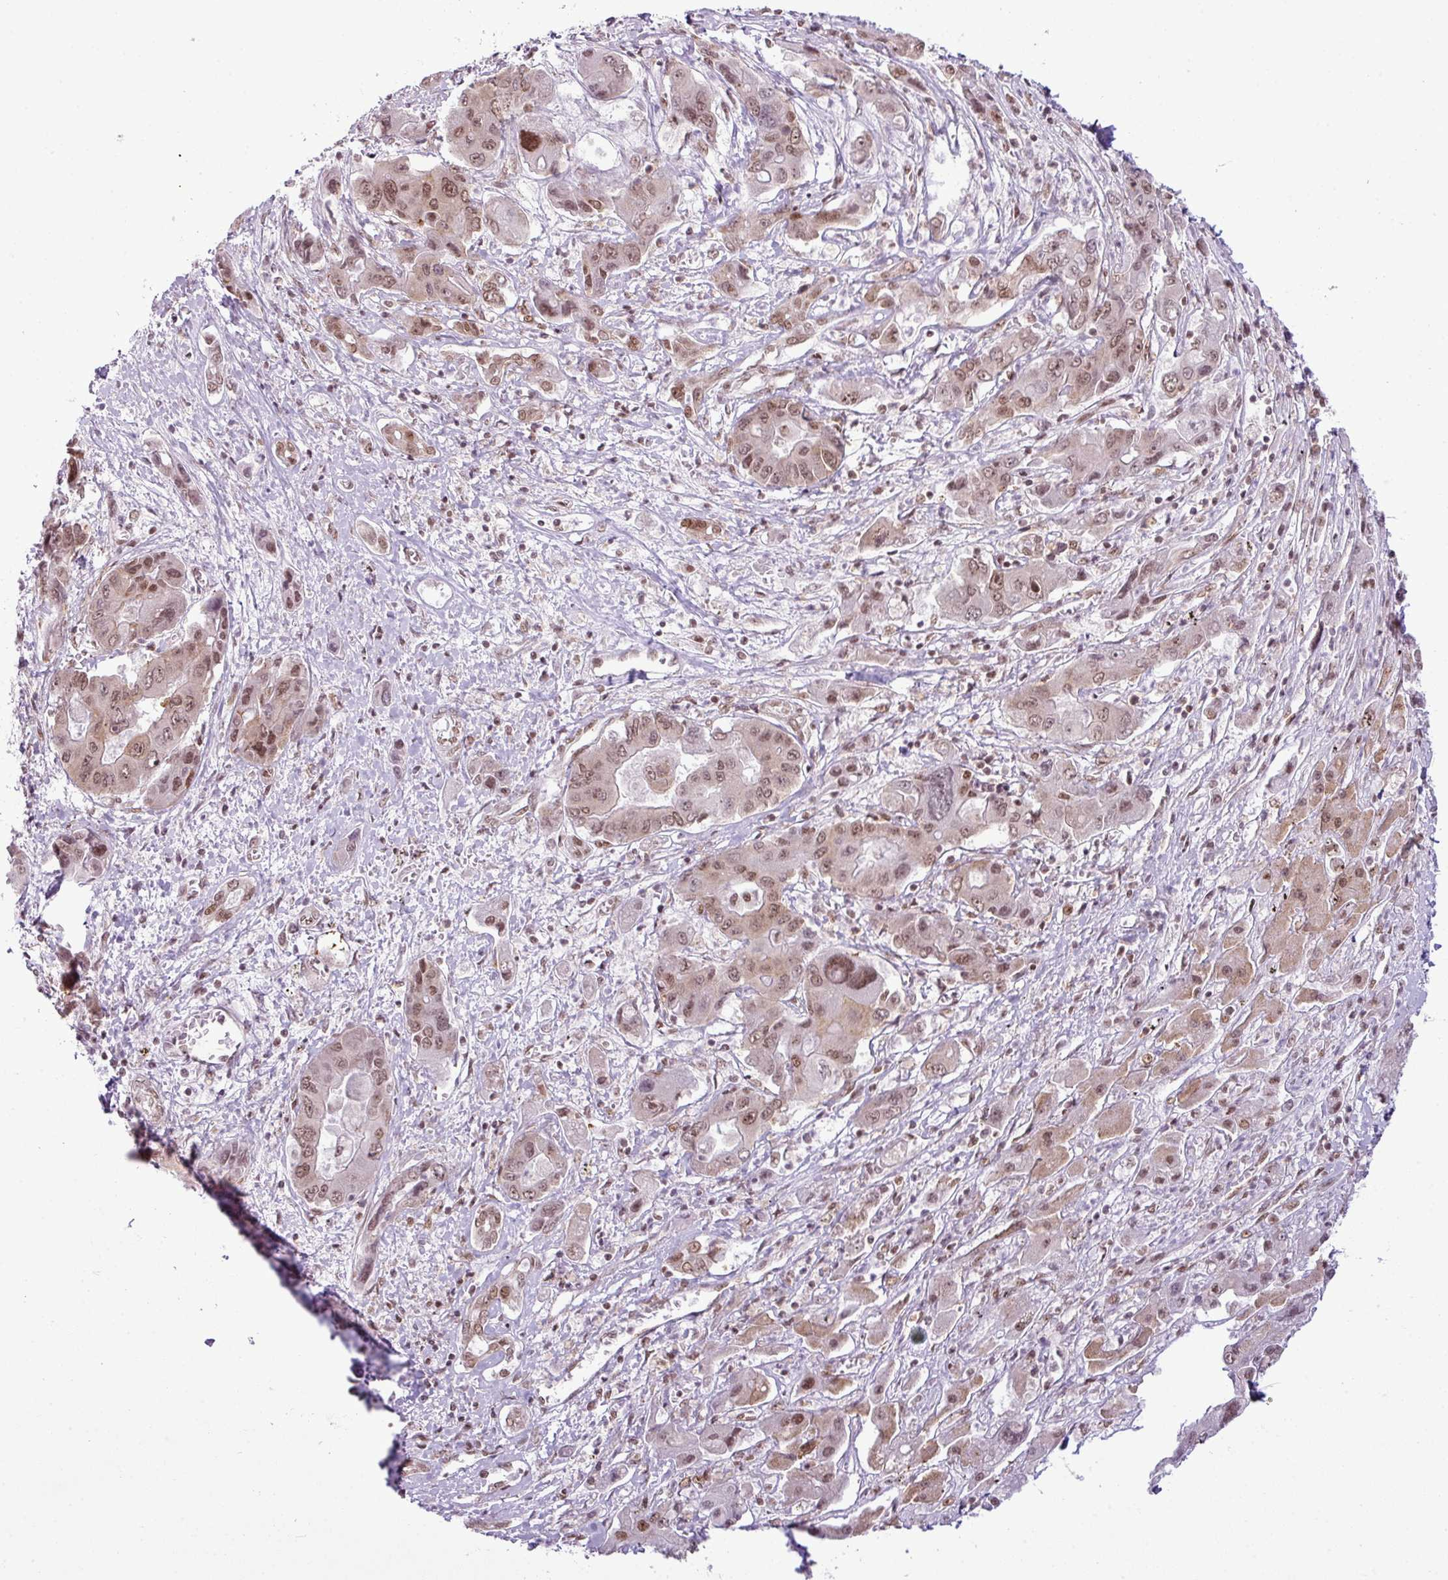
{"staining": {"intensity": "moderate", "quantity": ">75%", "location": "nuclear"}, "tissue": "liver cancer", "cell_type": "Tumor cells", "image_type": "cancer", "snomed": [{"axis": "morphology", "description": "Cholangiocarcinoma"}, {"axis": "topography", "description": "Liver"}], "caption": "Liver cancer (cholangiocarcinoma) stained for a protein exhibits moderate nuclear positivity in tumor cells. The staining was performed using DAB (3,3'-diaminobenzidine) to visualize the protein expression in brown, while the nuclei were stained in blue with hematoxylin (Magnification: 20x).", "gene": "ARL6IP4", "patient": {"sex": "male", "age": 67}}